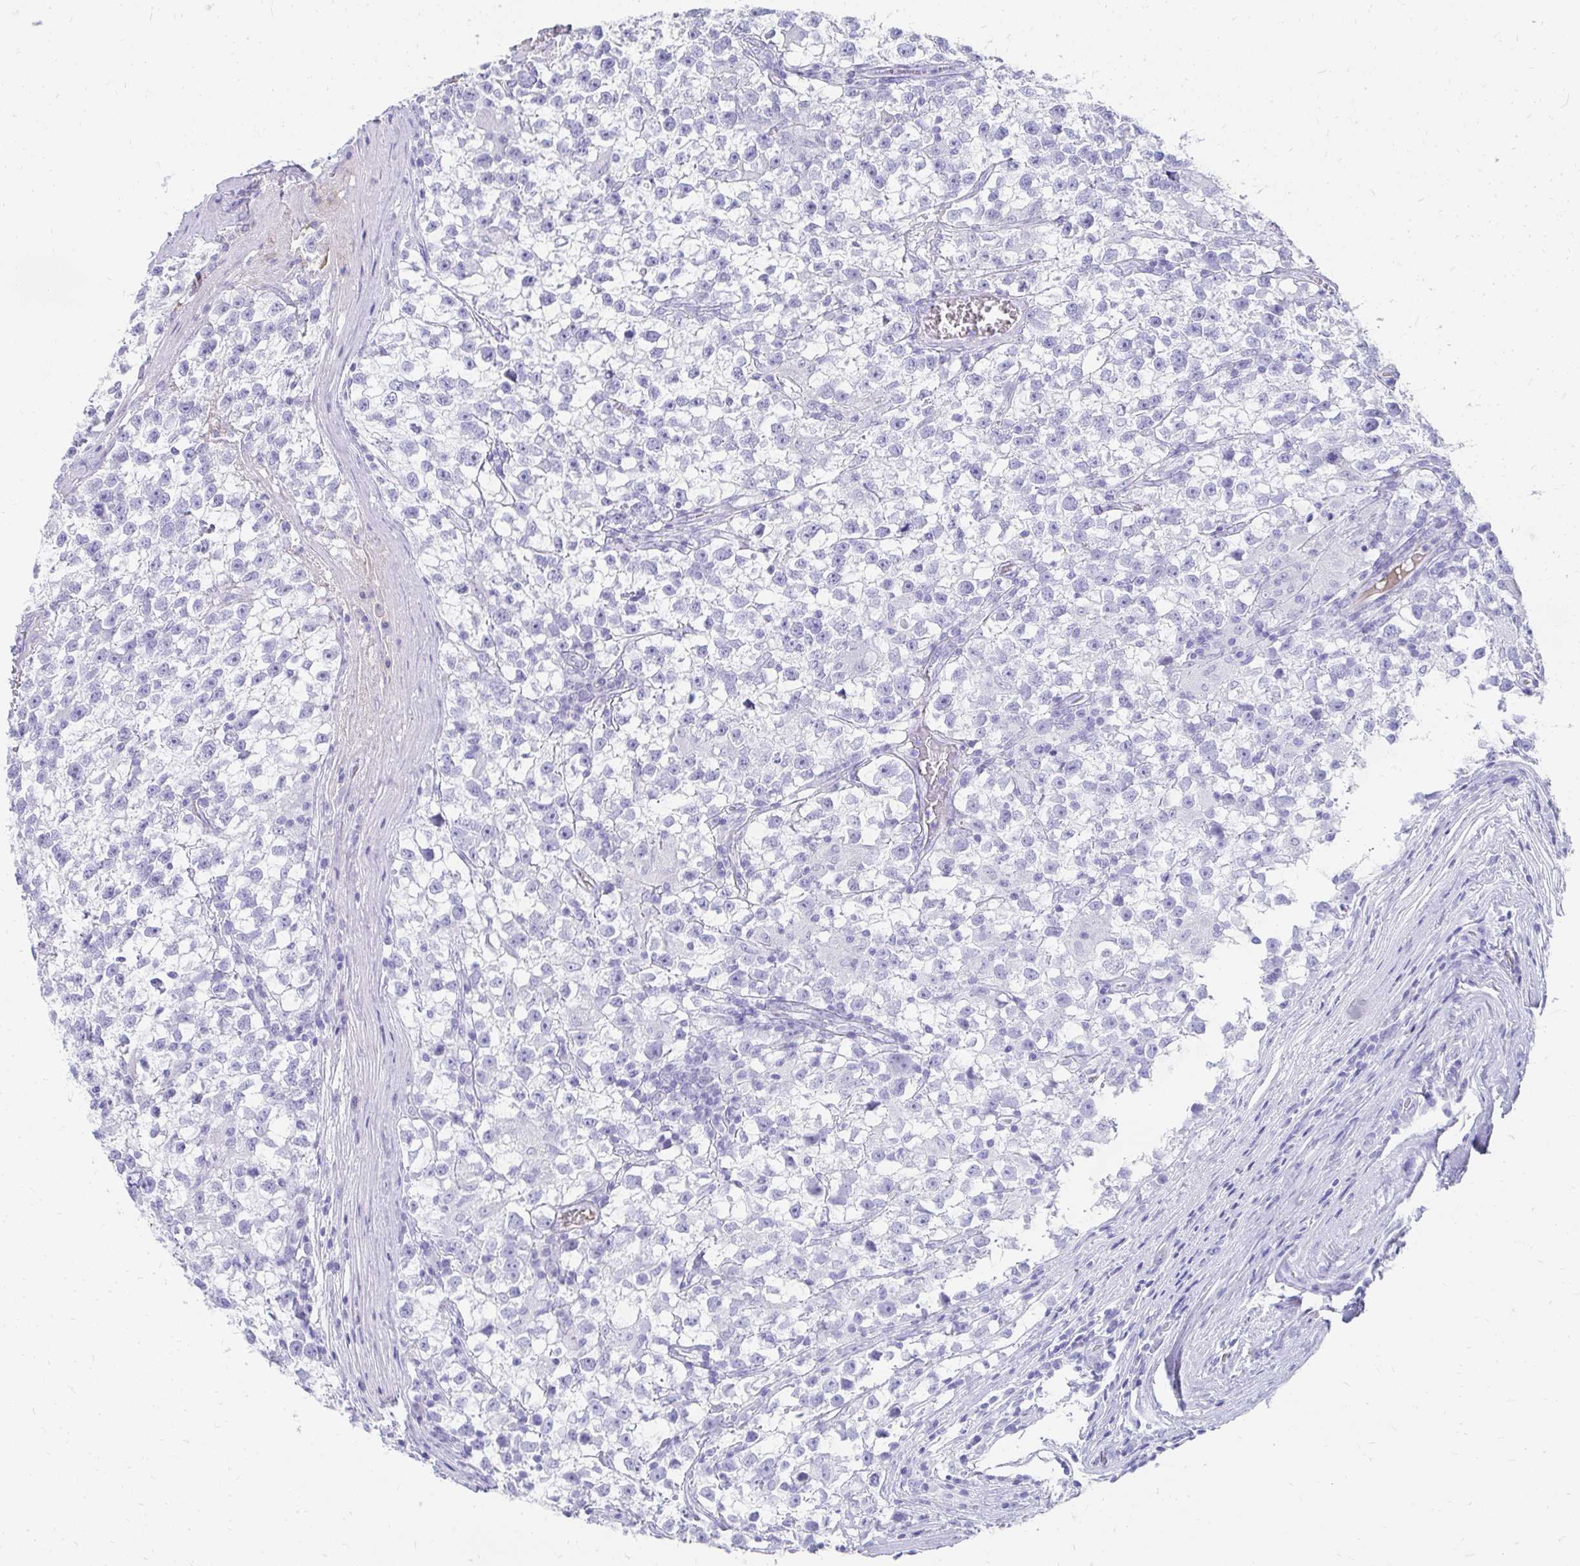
{"staining": {"intensity": "negative", "quantity": "none", "location": "none"}, "tissue": "testis cancer", "cell_type": "Tumor cells", "image_type": "cancer", "snomed": [{"axis": "morphology", "description": "Seminoma, NOS"}, {"axis": "topography", "description": "Testis"}], "caption": "High magnification brightfield microscopy of testis cancer (seminoma) stained with DAB (3,3'-diaminobenzidine) (brown) and counterstained with hematoxylin (blue): tumor cells show no significant positivity.", "gene": "TNNT1", "patient": {"sex": "male", "age": 31}}